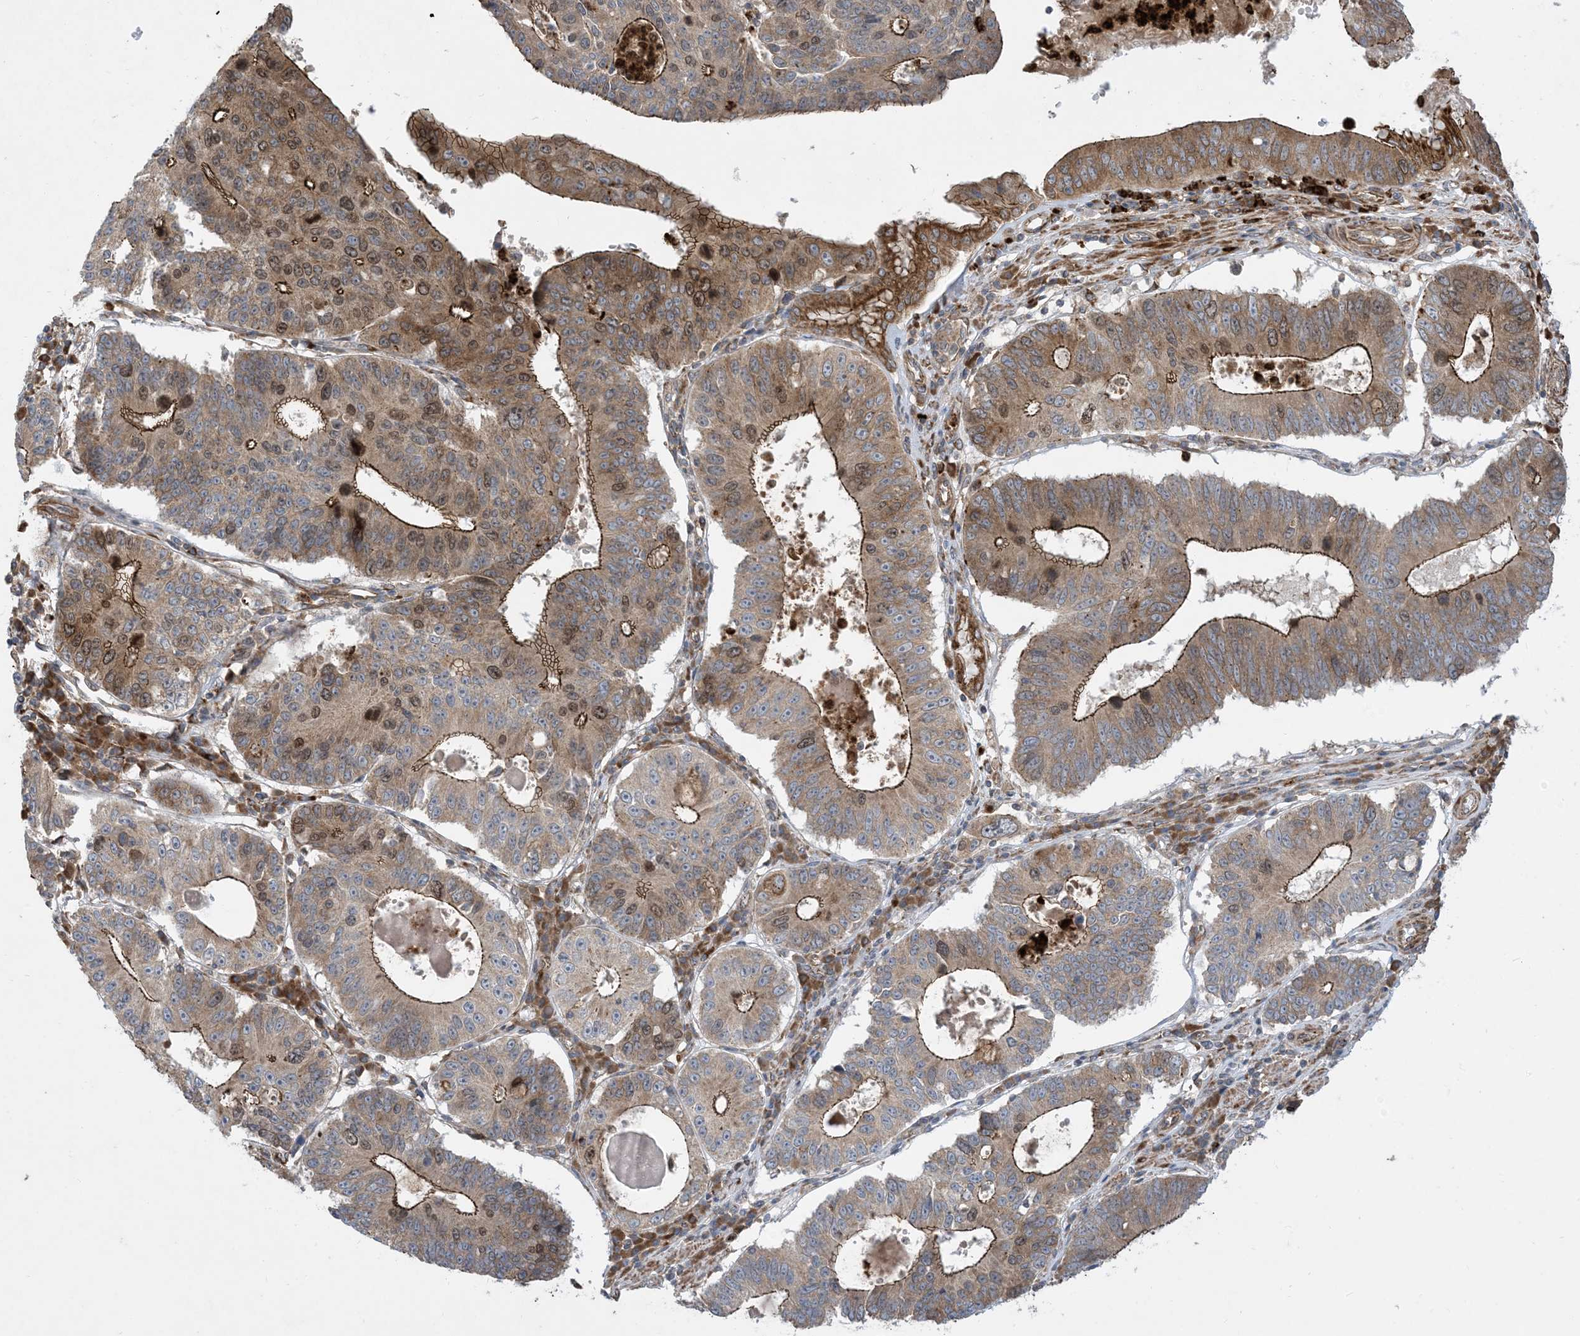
{"staining": {"intensity": "moderate", "quantity": ">75%", "location": "cytoplasmic/membranous,nuclear"}, "tissue": "stomach cancer", "cell_type": "Tumor cells", "image_type": "cancer", "snomed": [{"axis": "morphology", "description": "Adenocarcinoma, NOS"}, {"axis": "topography", "description": "Stomach"}], "caption": "The histopathology image displays immunohistochemical staining of stomach cancer. There is moderate cytoplasmic/membranous and nuclear positivity is seen in approximately >75% of tumor cells. The protein is shown in brown color, while the nuclei are stained blue.", "gene": "OTOP1", "patient": {"sex": "male", "age": 59}}